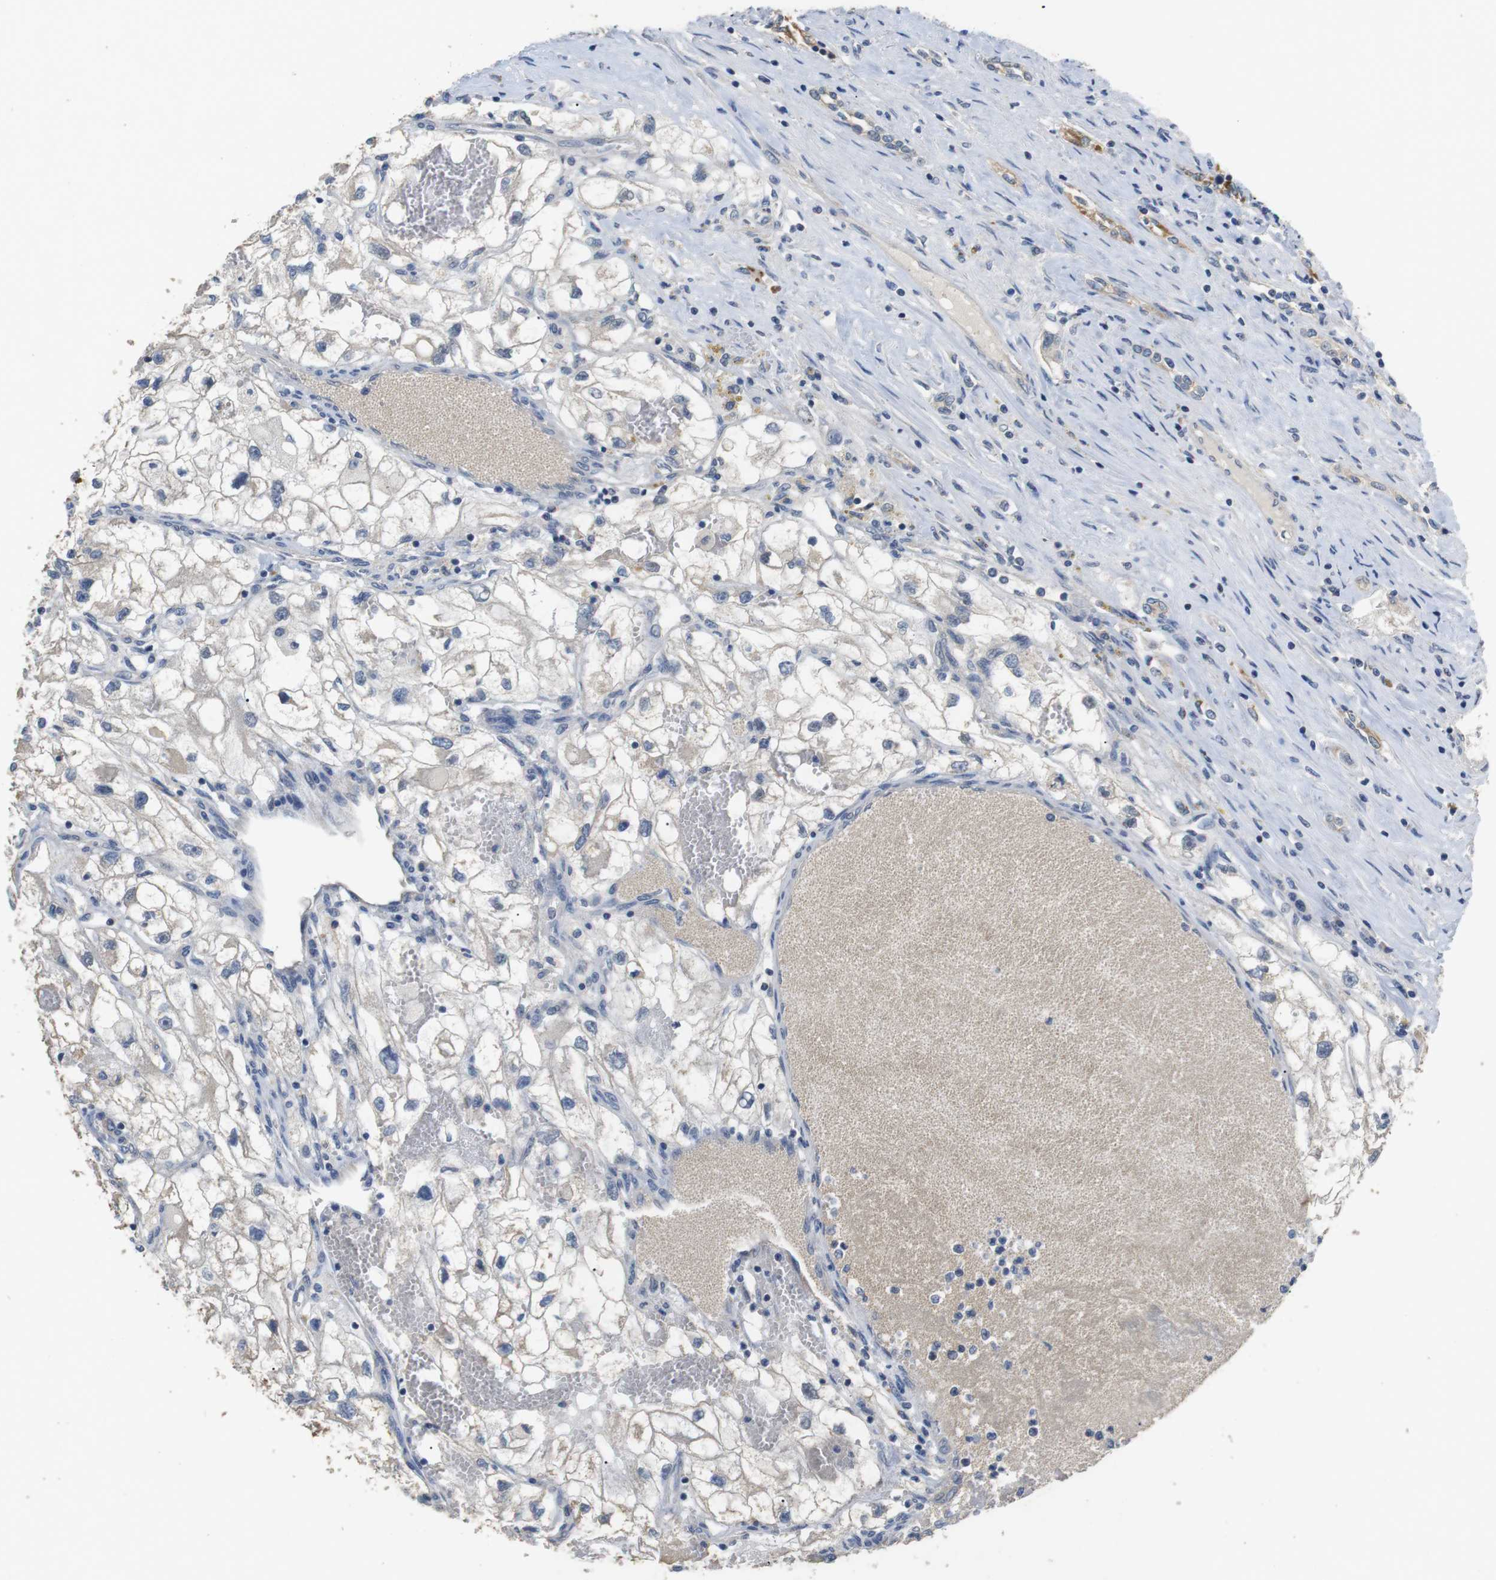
{"staining": {"intensity": "negative", "quantity": "none", "location": "none"}, "tissue": "renal cancer", "cell_type": "Tumor cells", "image_type": "cancer", "snomed": [{"axis": "morphology", "description": "Adenocarcinoma, NOS"}, {"axis": "topography", "description": "Kidney"}], "caption": "An IHC histopathology image of renal adenocarcinoma is shown. There is no staining in tumor cells of renal adenocarcinoma. (Brightfield microscopy of DAB immunohistochemistry at high magnification).", "gene": "ADGRL3", "patient": {"sex": "female", "age": 70}}